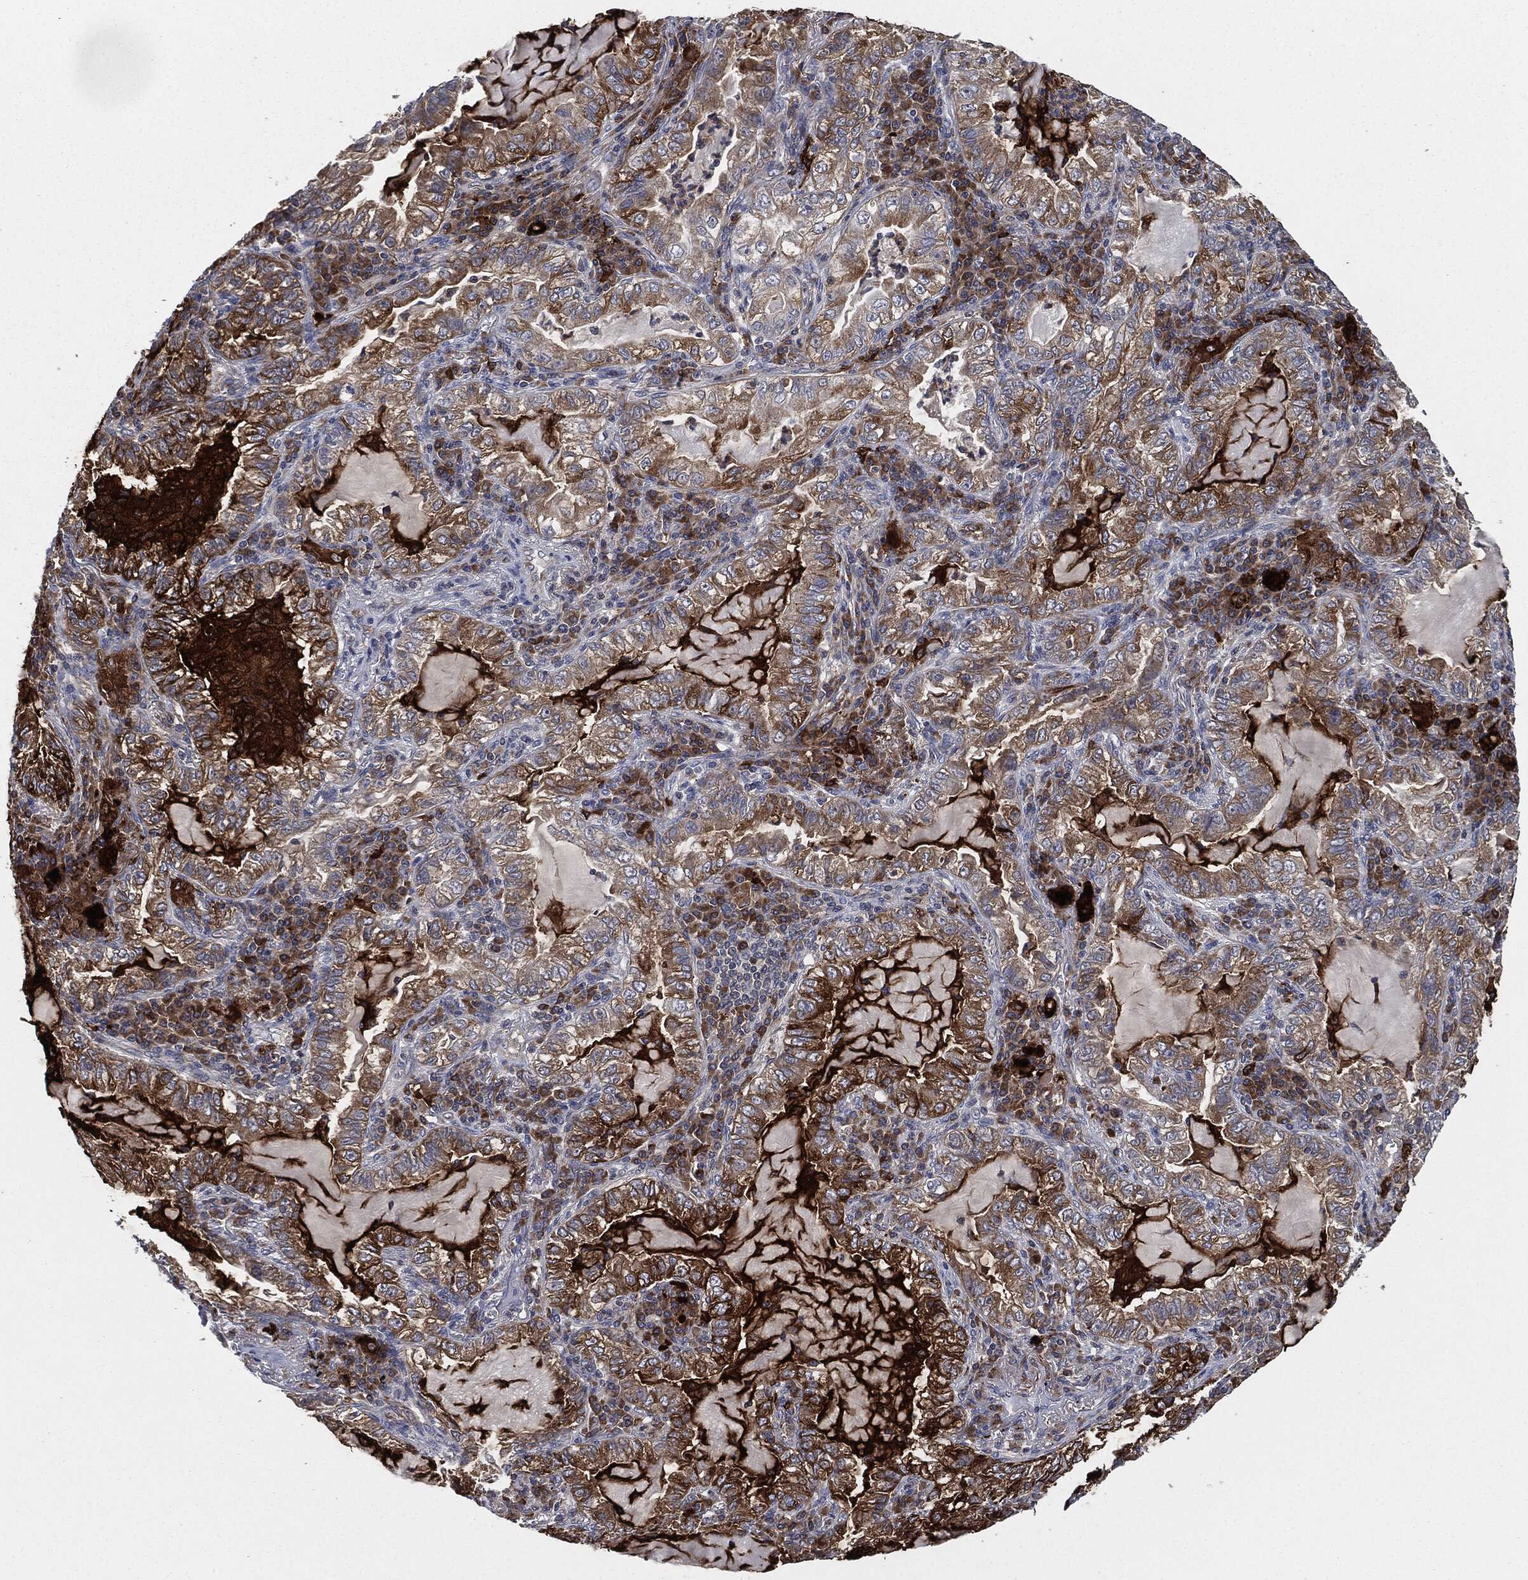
{"staining": {"intensity": "moderate", "quantity": "25%-75%", "location": "cytoplasmic/membranous"}, "tissue": "lung cancer", "cell_type": "Tumor cells", "image_type": "cancer", "snomed": [{"axis": "morphology", "description": "Adenocarcinoma, NOS"}, {"axis": "topography", "description": "Lung"}], "caption": "This is an image of immunohistochemistry staining of lung adenocarcinoma, which shows moderate expression in the cytoplasmic/membranous of tumor cells.", "gene": "TMEM11", "patient": {"sex": "female", "age": 73}}